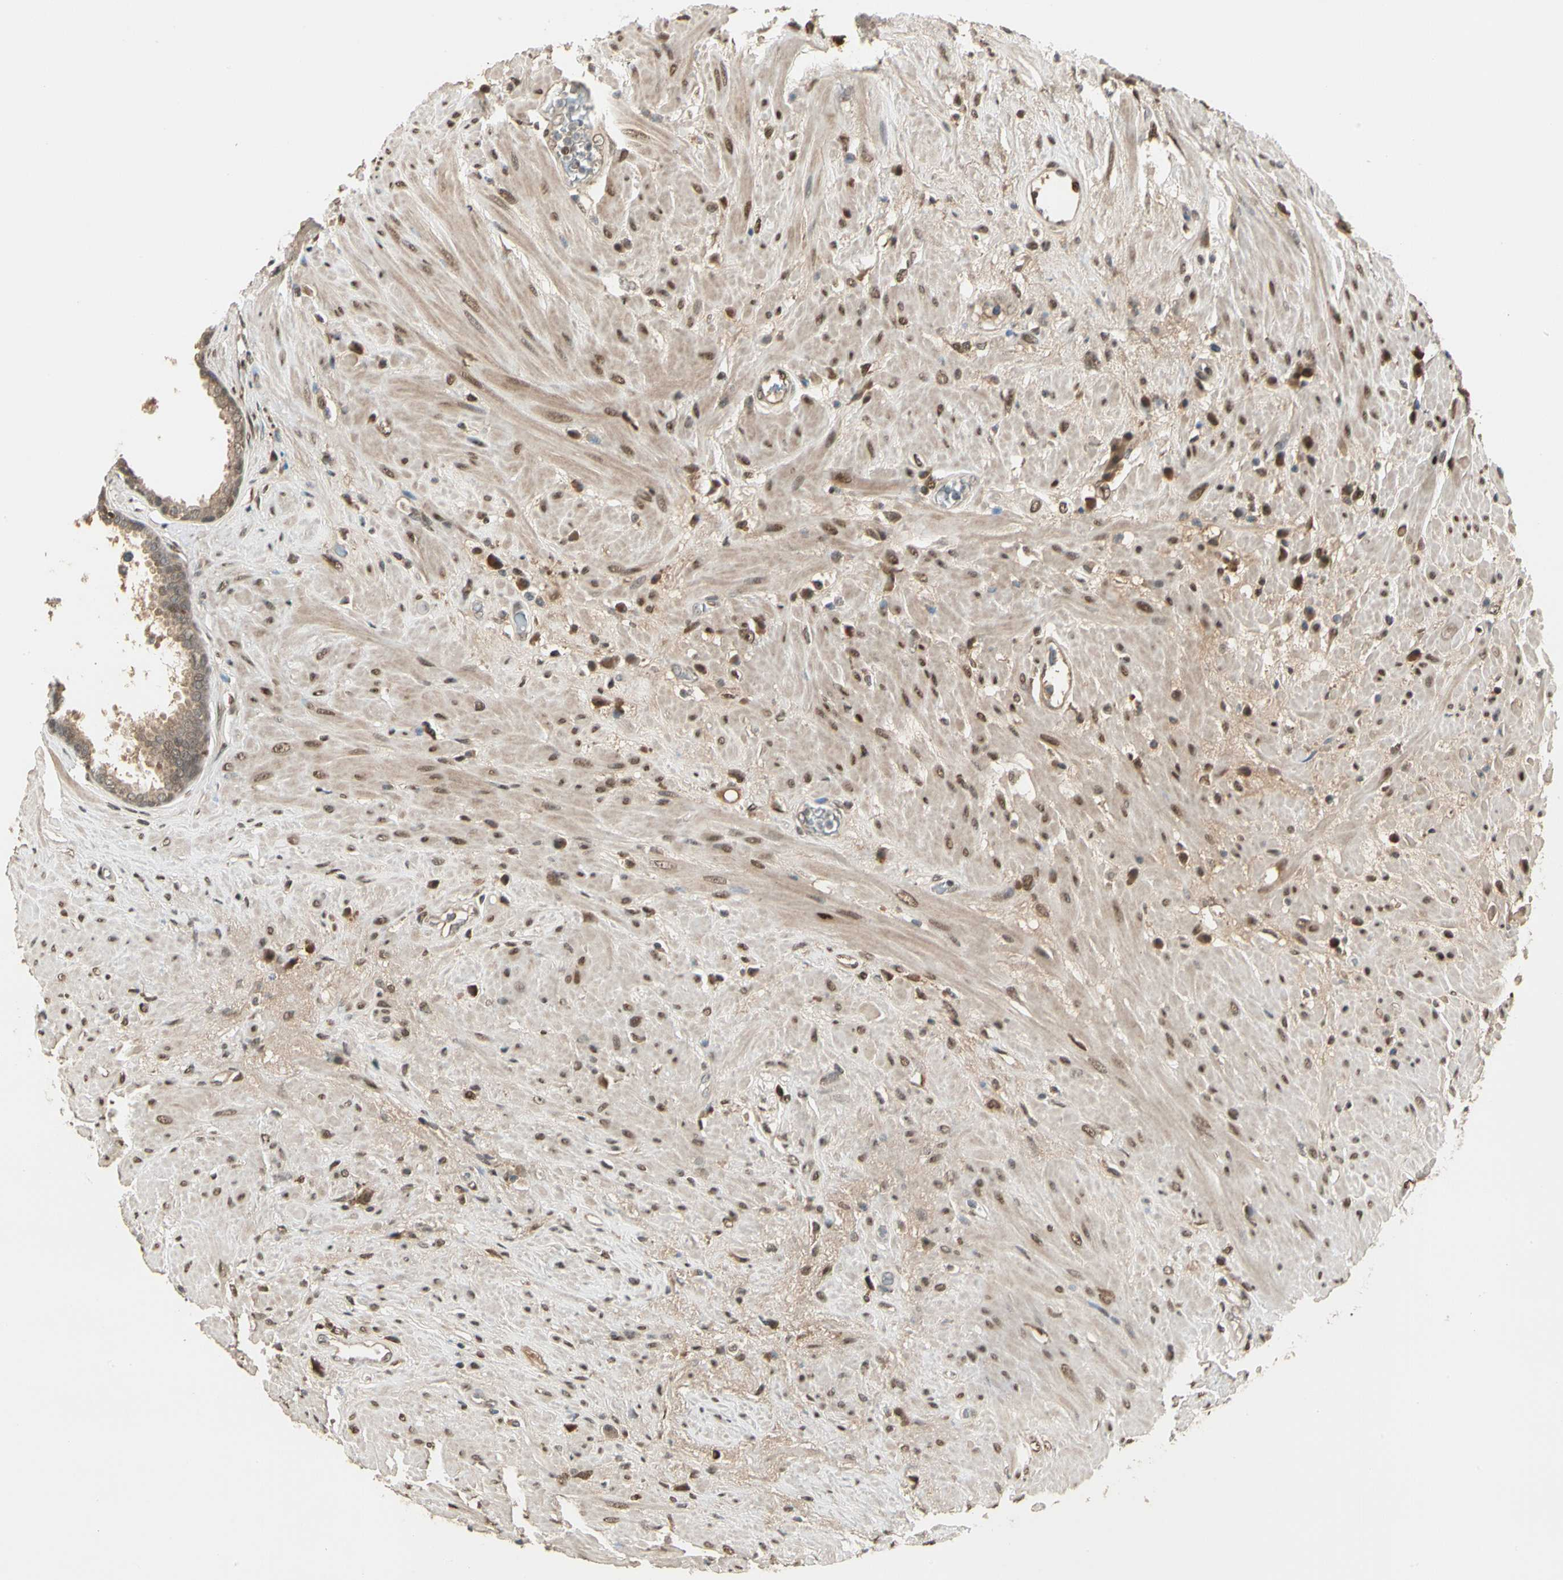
{"staining": {"intensity": "weak", "quantity": ">75%", "location": "cytoplasmic/membranous"}, "tissue": "seminal vesicle", "cell_type": "Glandular cells", "image_type": "normal", "snomed": [{"axis": "morphology", "description": "Normal tissue, NOS"}, {"axis": "topography", "description": "Seminal veicle"}], "caption": "Seminal vesicle stained for a protein exhibits weak cytoplasmic/membranous positivity in glandular cells. (Stains: DAB (3,3'-diaminobenzidine) in brown, nuclei in blue, Microscopy: brightfield microscopy at high magnification).", "gene": "GTF3A", "patient": {"sex": "male", "age": 61}}